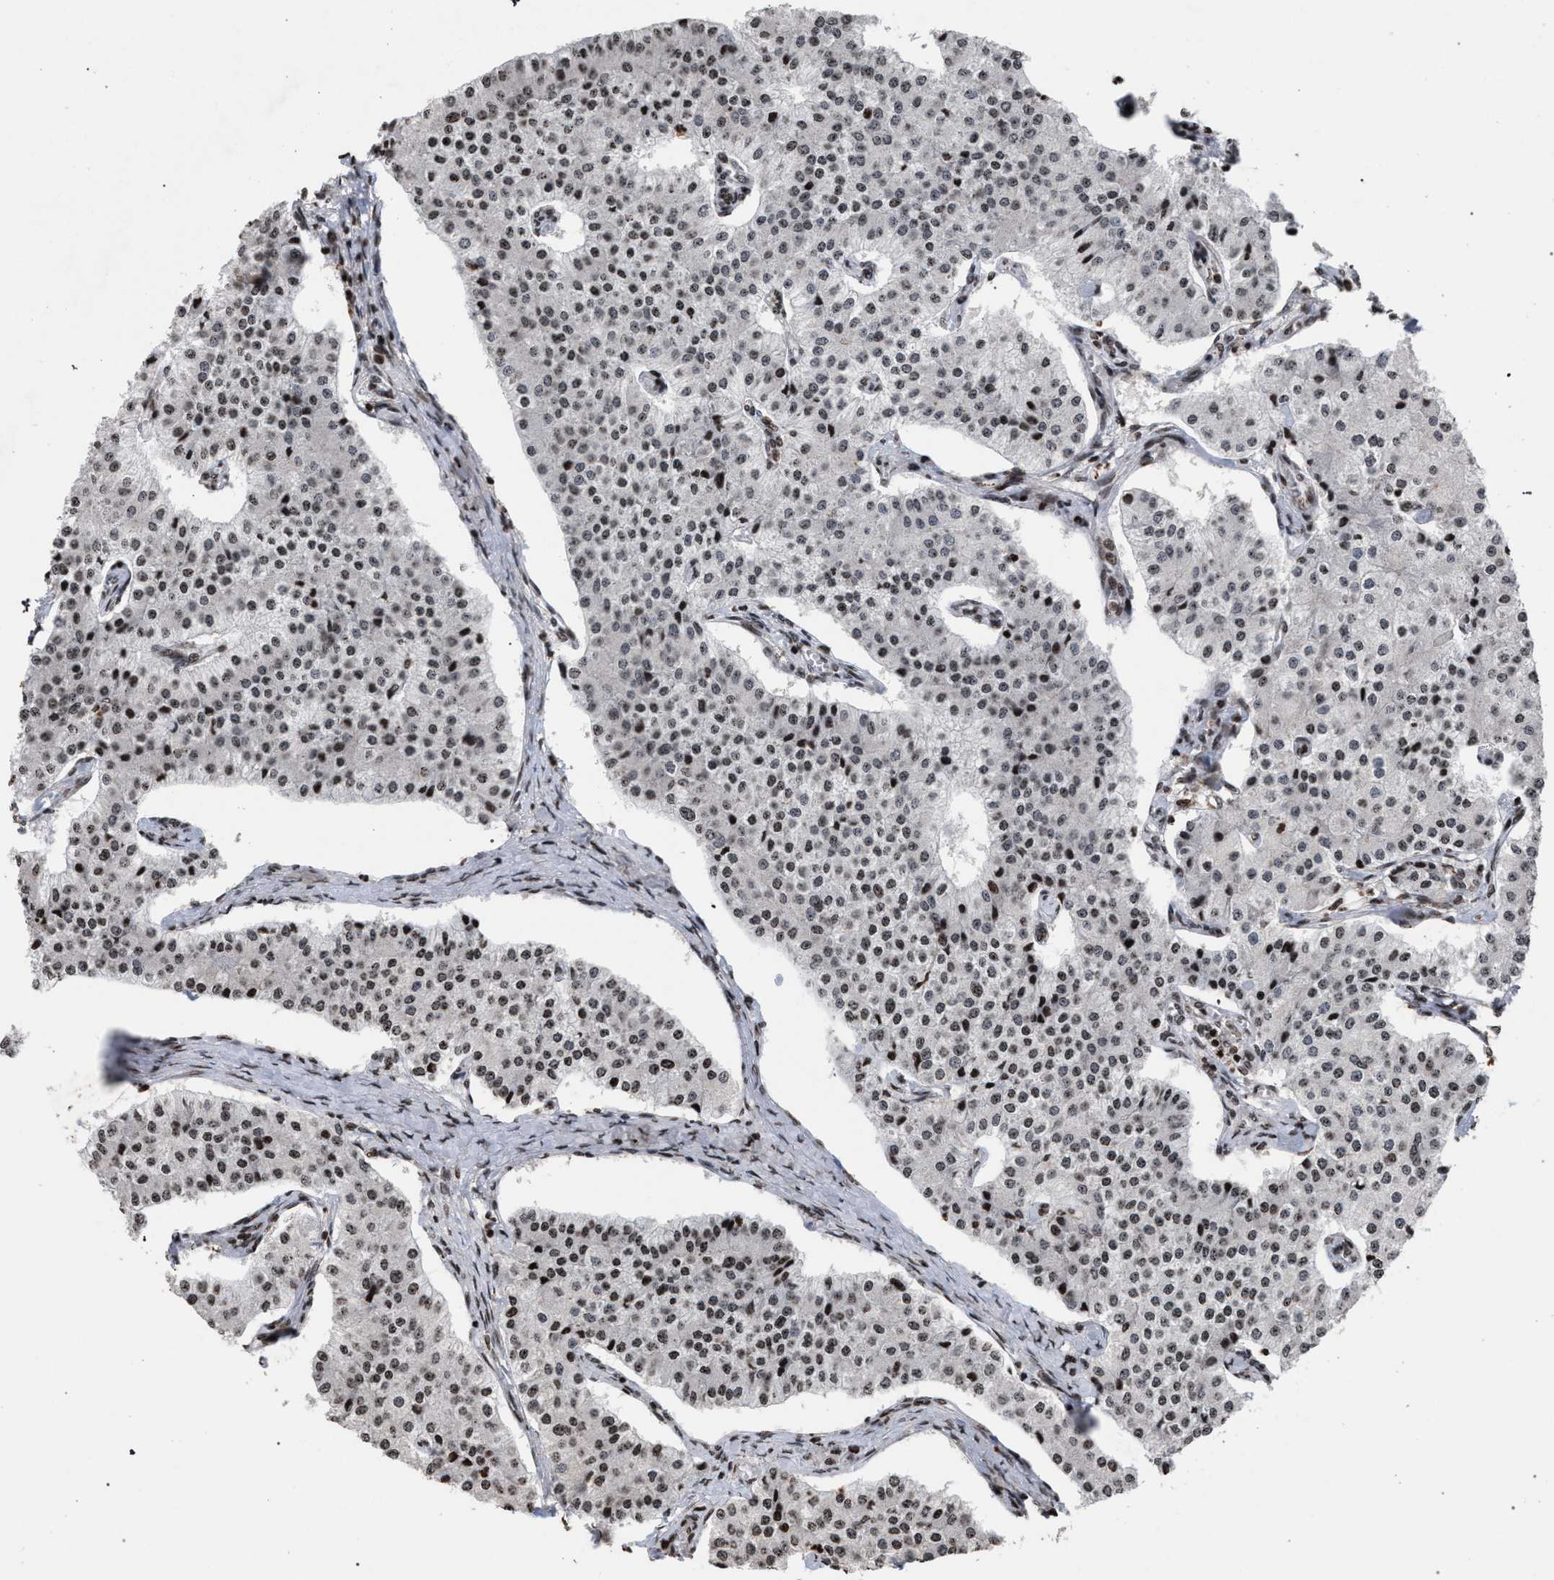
{"staining": {"intensity": "weak", "quantity": ">75%", "location": "nuclear"}, "tissue": "carcinoid", "cell_type": "Tumor cells", "image_type": "cancer", "snomed": [{"axis": "morphology", "description": "Carcinoid, malignant, NOS"}, {"axis": "topography", "description": "Colon"}], "caption": "A brown stain labels weak nuclear expression of a protein in human malignant carcinoid tumor cells.", "gene": "FOXD3", "patient": {"sex": "female", "age": 52}}